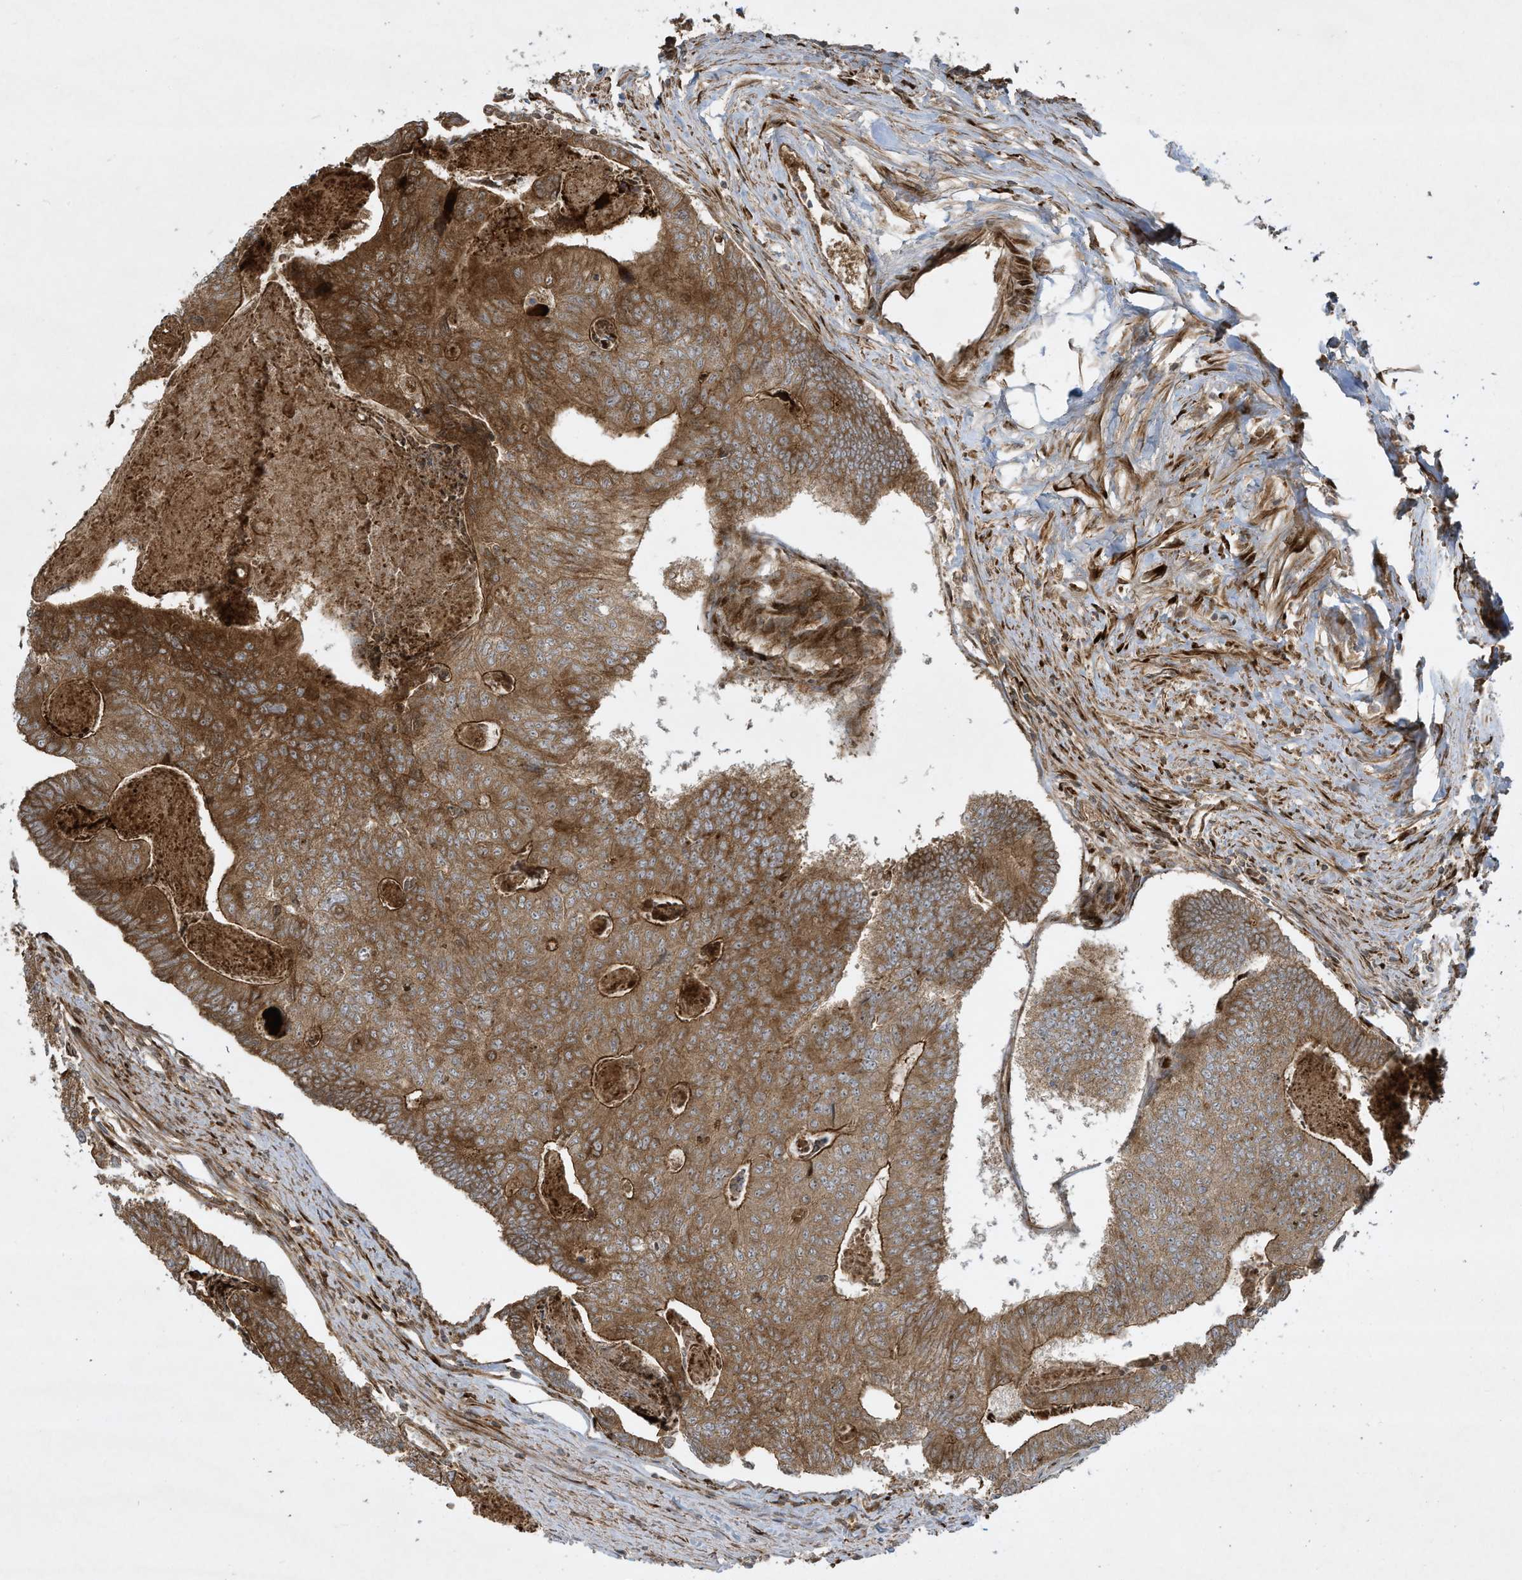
{"staining": {"intensity": "moderate", "quantity": ">75%", "location": "cytoplasmic/membranous"}, "tissue": "colorectal cancer", "cell_type": "Tumor cells", "image_type": "cancer", "snomed": [{"axis": "morphology", "description": "Adenocarcinoma, NOS"}, {"axis": "topography", "description": "Colon"}], "caption": "Protein staining demonstrates moderate cytoplasmic/membranous expression in approximately >75% of tumor cells in colorectal cancer.", "gene": "DDIT4", "patient": {"sex": "female", "age": 67}}